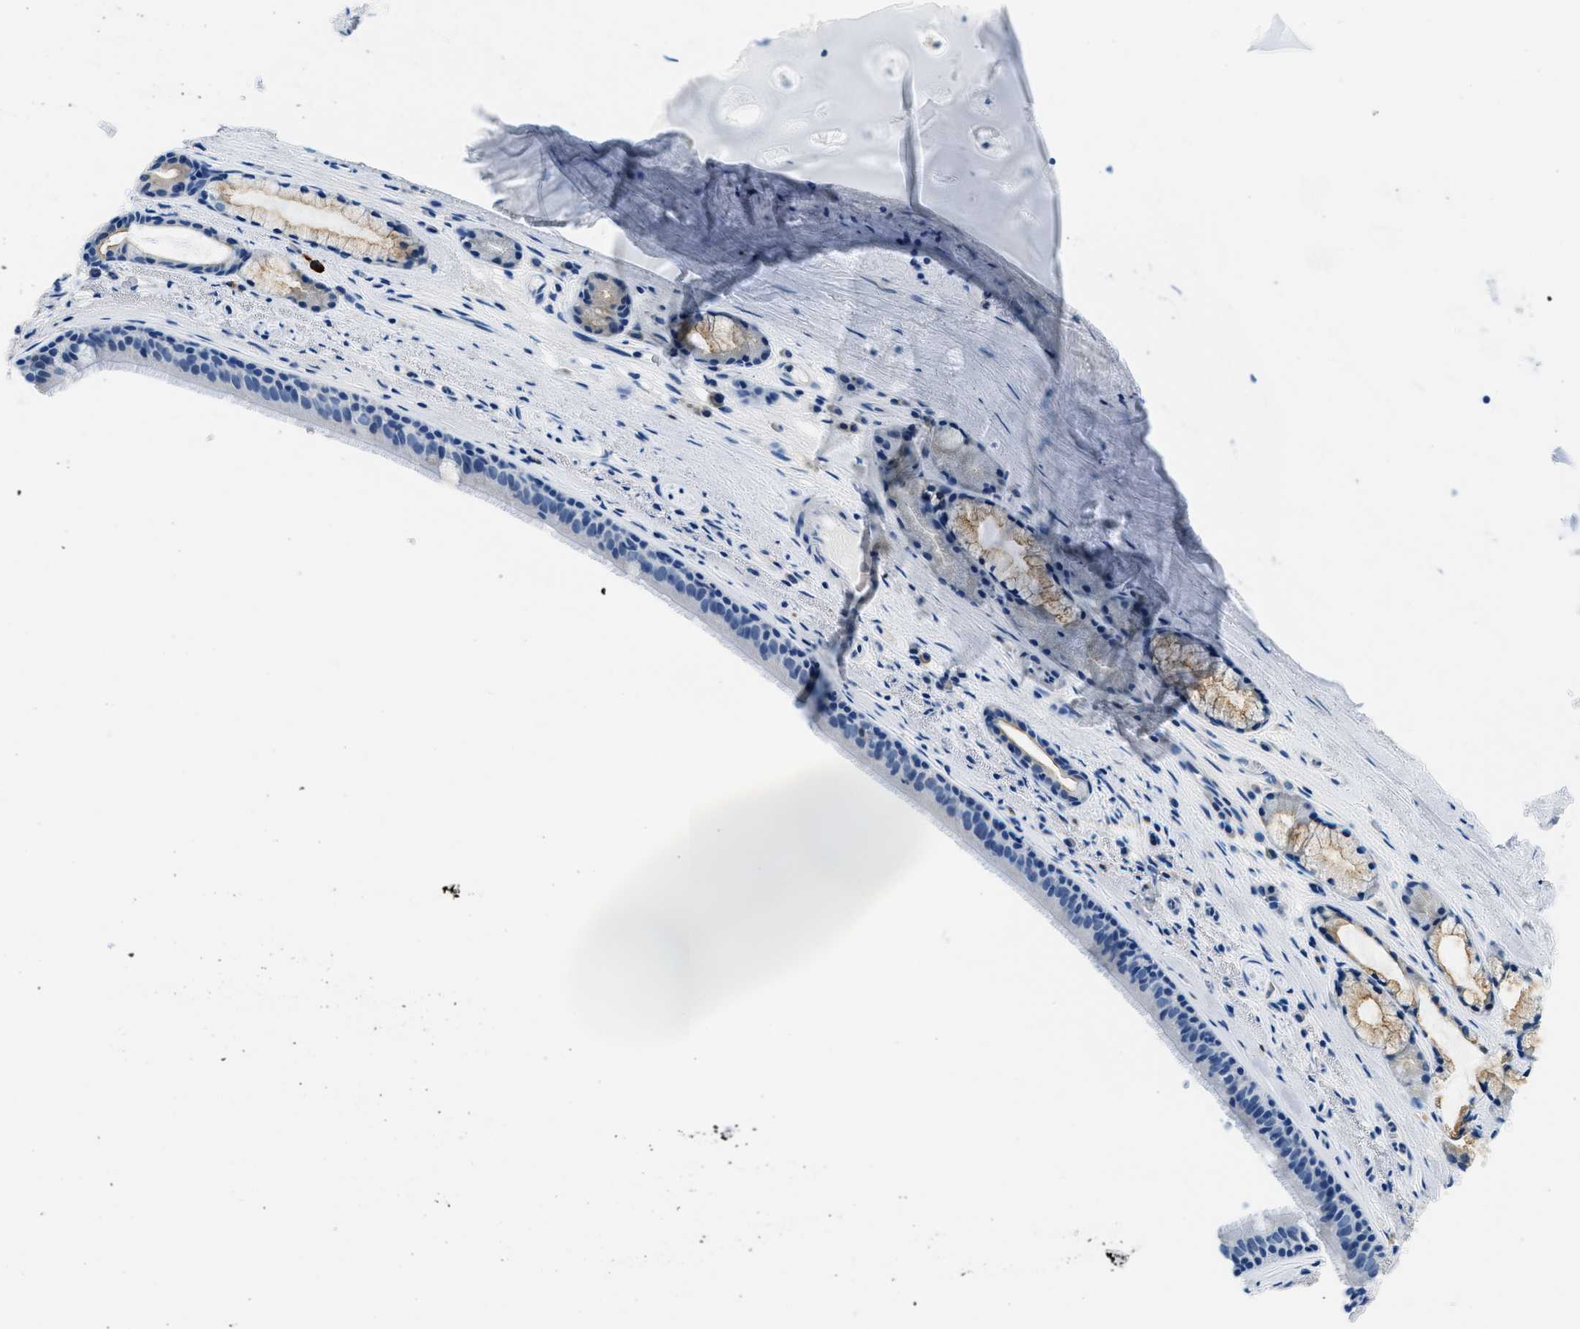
{"staining": {"intensity": "negative", "quantity": "none", "location": "none"}, "tissue": "bronchus", "cell_type": "Respiratory epithelial cells", "image_type": "normal", "snomed": [{"axis": "morphology", "description": "Normal tissue, NOS"}, {"axis": "topography", "description": "Cartilage tissue"}], "caption": "This is an immunohistochemistry (IHC) micrograph of unremarkable bronchus. There is no positivity in respiratory epithelial cells.", "gene": "CLDN18", "patient": {"sex": "female", "age": 63}}